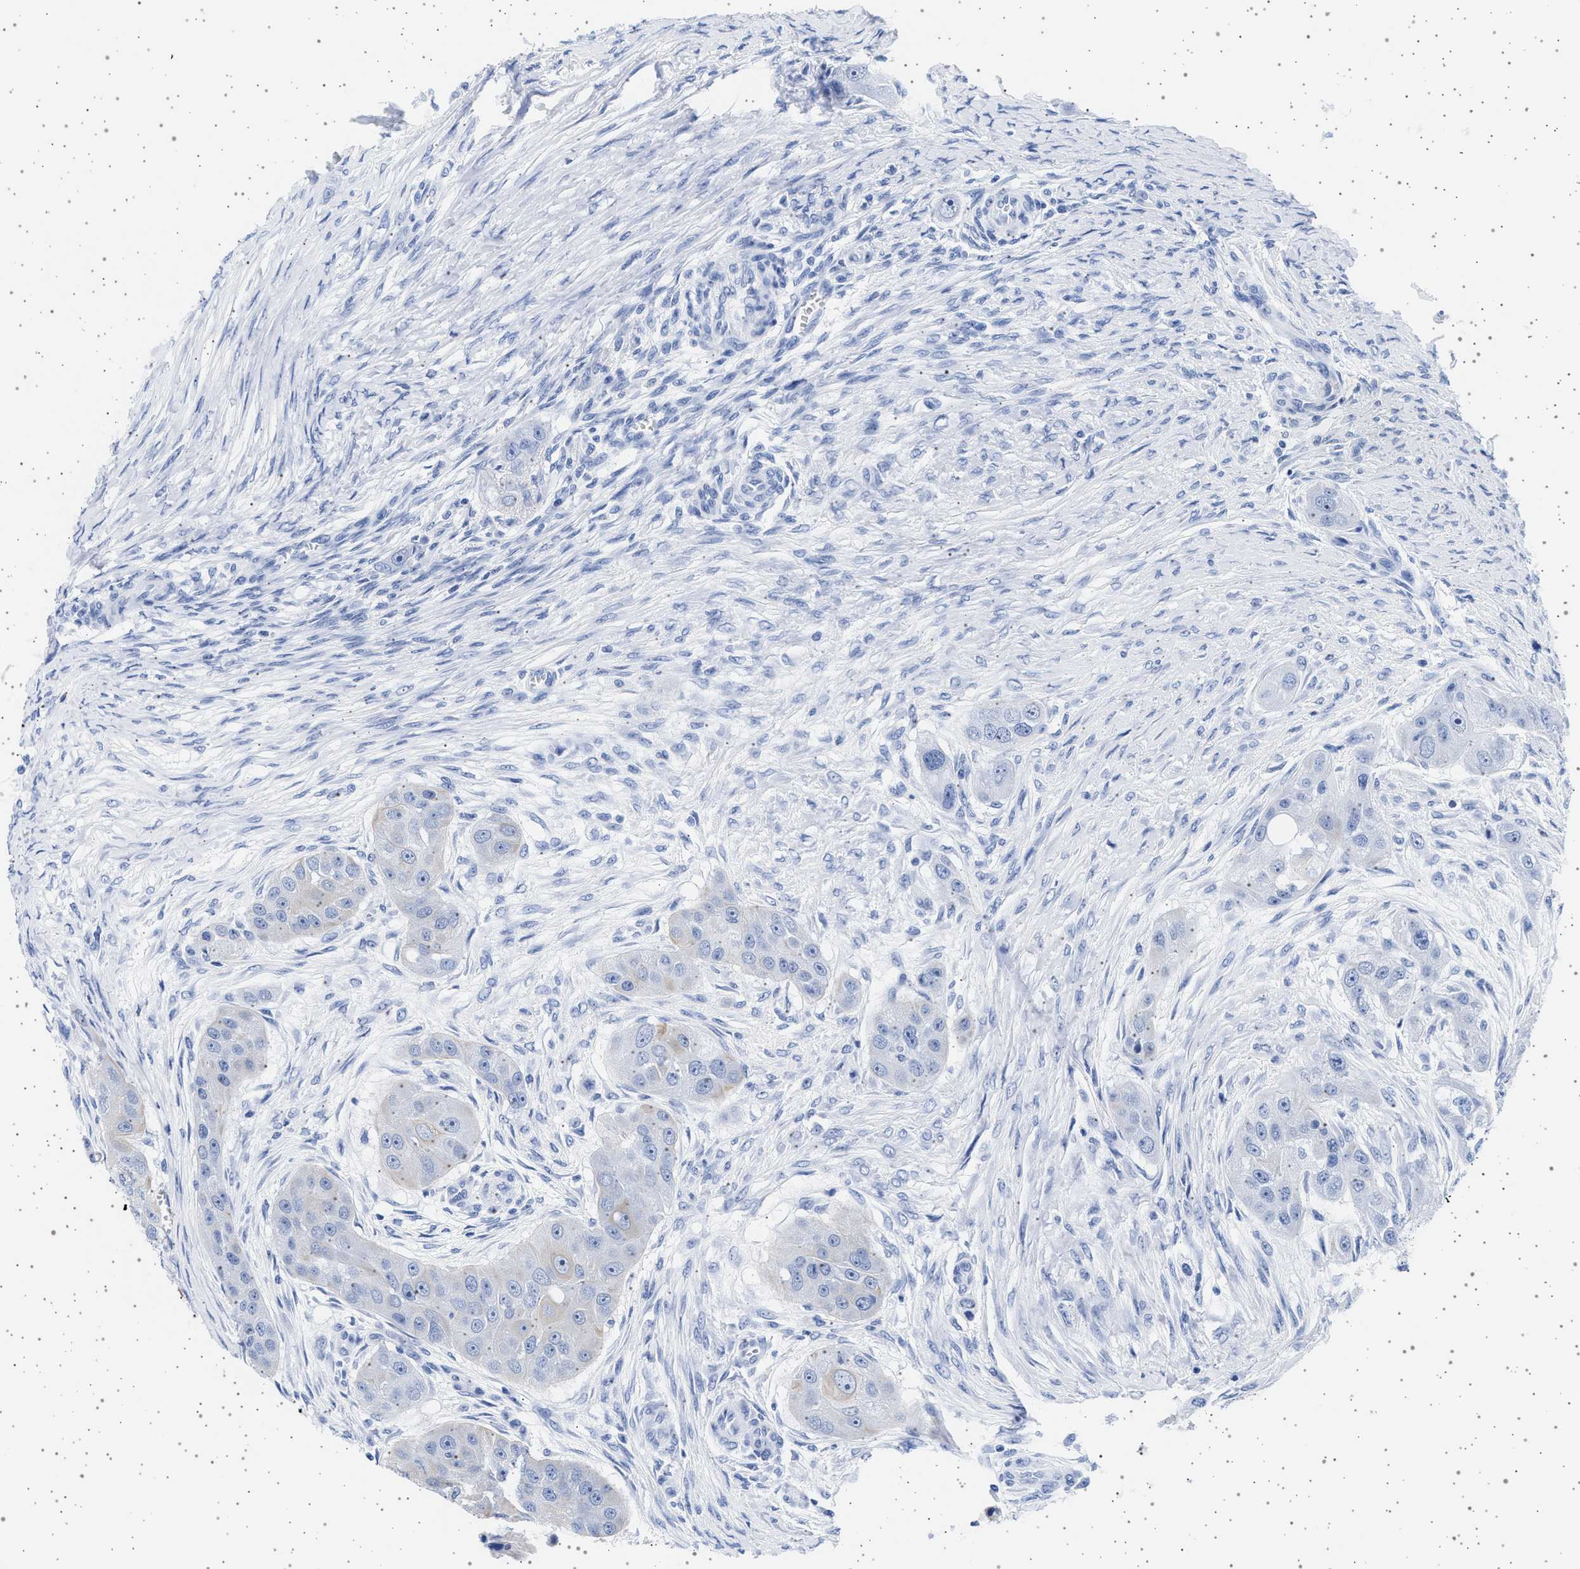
{"staining": {"intensity": "negative", "quantity": "none", "location": "none"}, "tissue": "head and neck cancer", "cell_type": "Tumor cells", "image_type": "cancer", "snomed": [{"axis": "morphology", "description": "Normal tissue, NOS"}, {"axis": "morphology", "description": "Squamous cell carcinoma, NOS"}, {"axis": "topography", "description": "Skeletal muscle"}, {"axis": "topography", "description": "Head-Neck"}], "caption": "A photomicrograph of human squamous cell carcinoma (head and neck) is negative for staining in tumor cells.", "gene": "TRMT10B", "patient": {"sex": "male", "age": 51}}